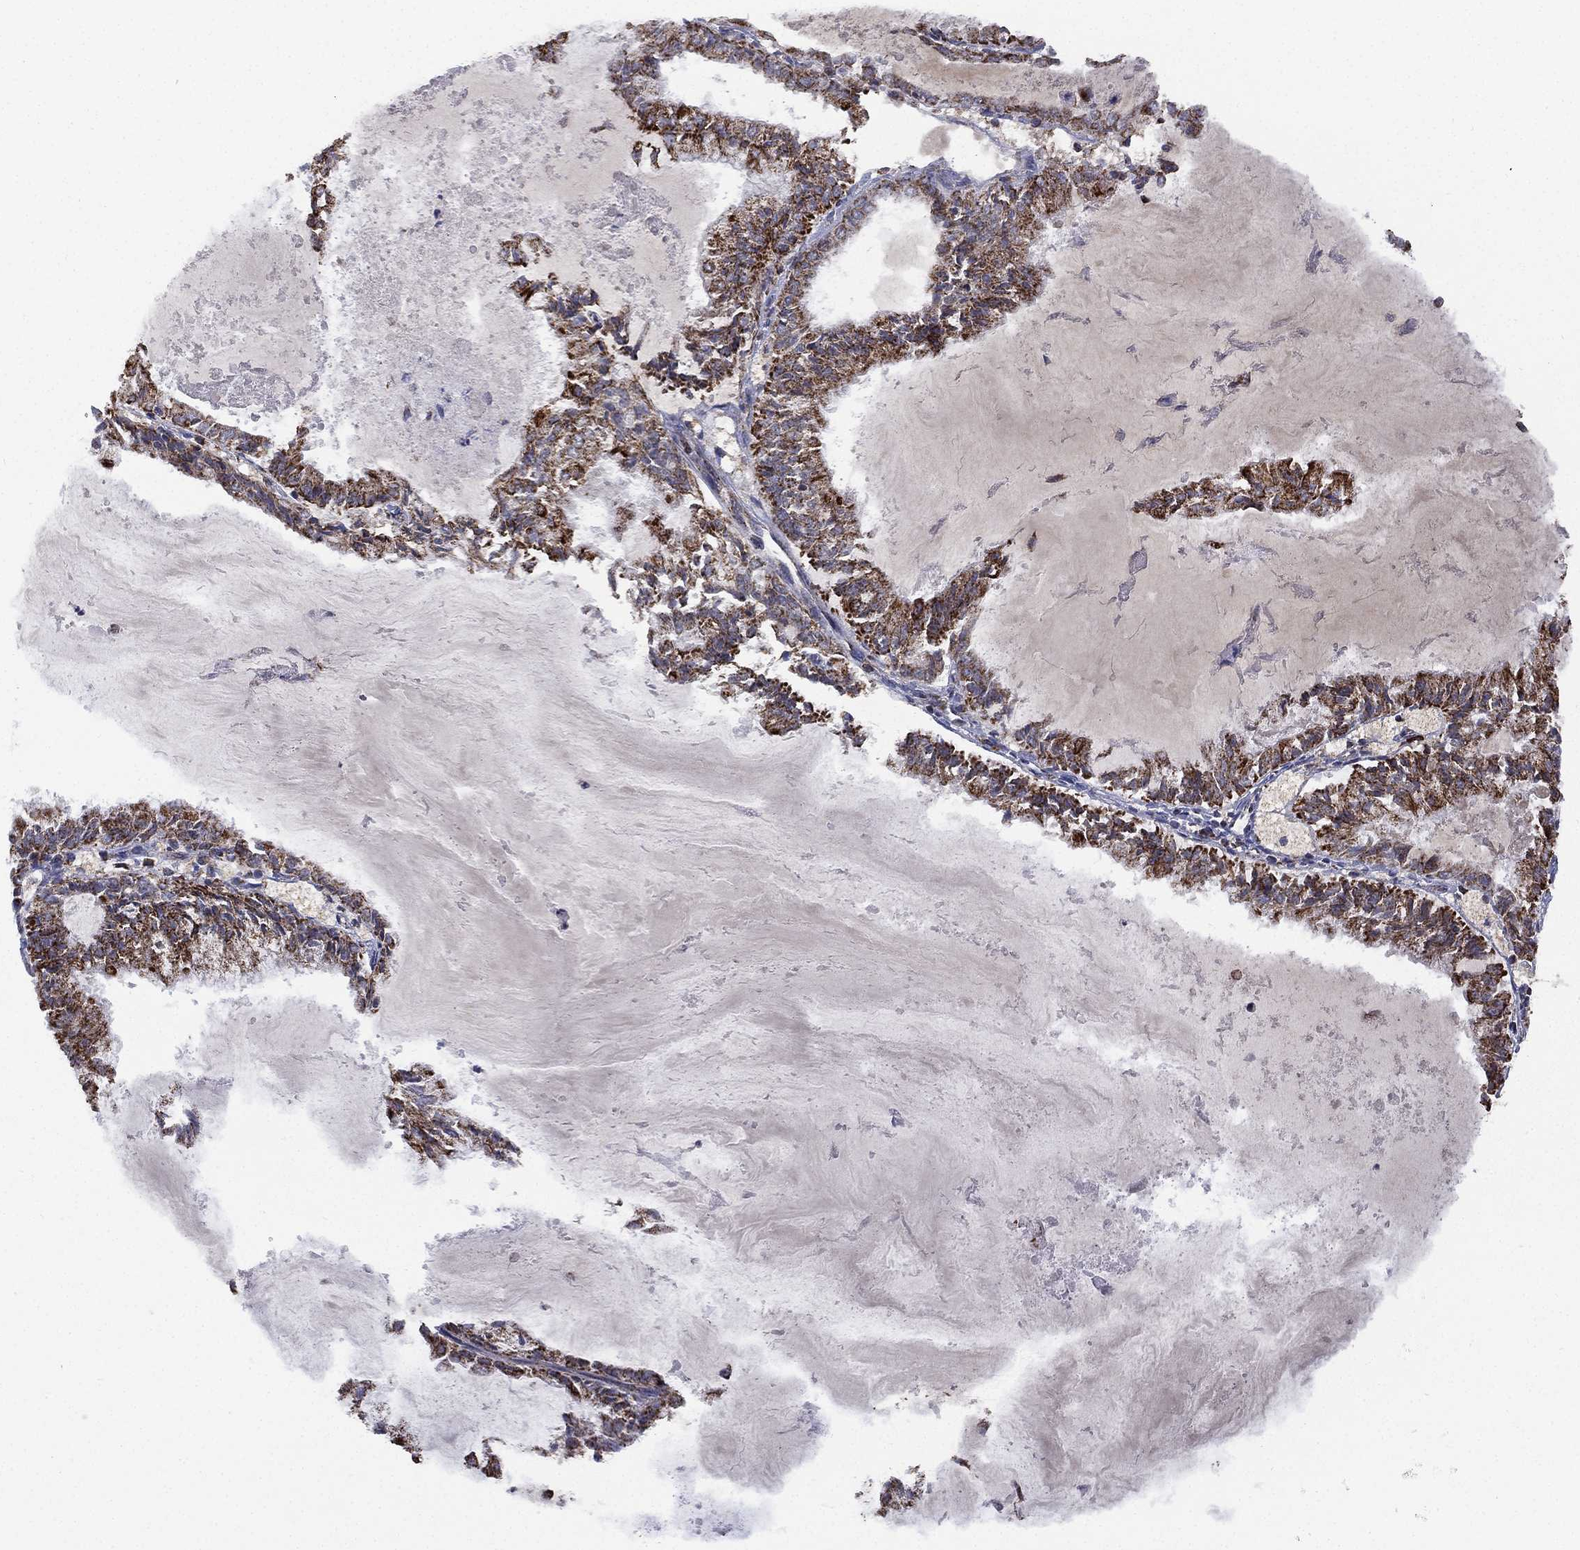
{"staining": {"intensity": "strong", "quantity": ">75%", "location": "cytoplasmic/membranous"}, "tissue": "endometrial cancer", "cell_type": "Tumor cells", "image_type": "cancer", "snomed": [{"axis": "morphology", "description": "Adenocarcinoma, NOS"}, {"axis": "topography", "description": "Endometrium"}], "caption": "Immunohistochemistry (IHC) (DAB (3,3'-diaminobenzidine)) staining of human endometrial cancer displays strong cytoplasmic/membranous protein staining in about >75% of tumor cells. Immunohistochemistry (IHC) stains the protein of interest in brown and the nuclei are stained blue.", "gene": "PPP2R5A", "patient": {"sex": "female", "age": 57}}